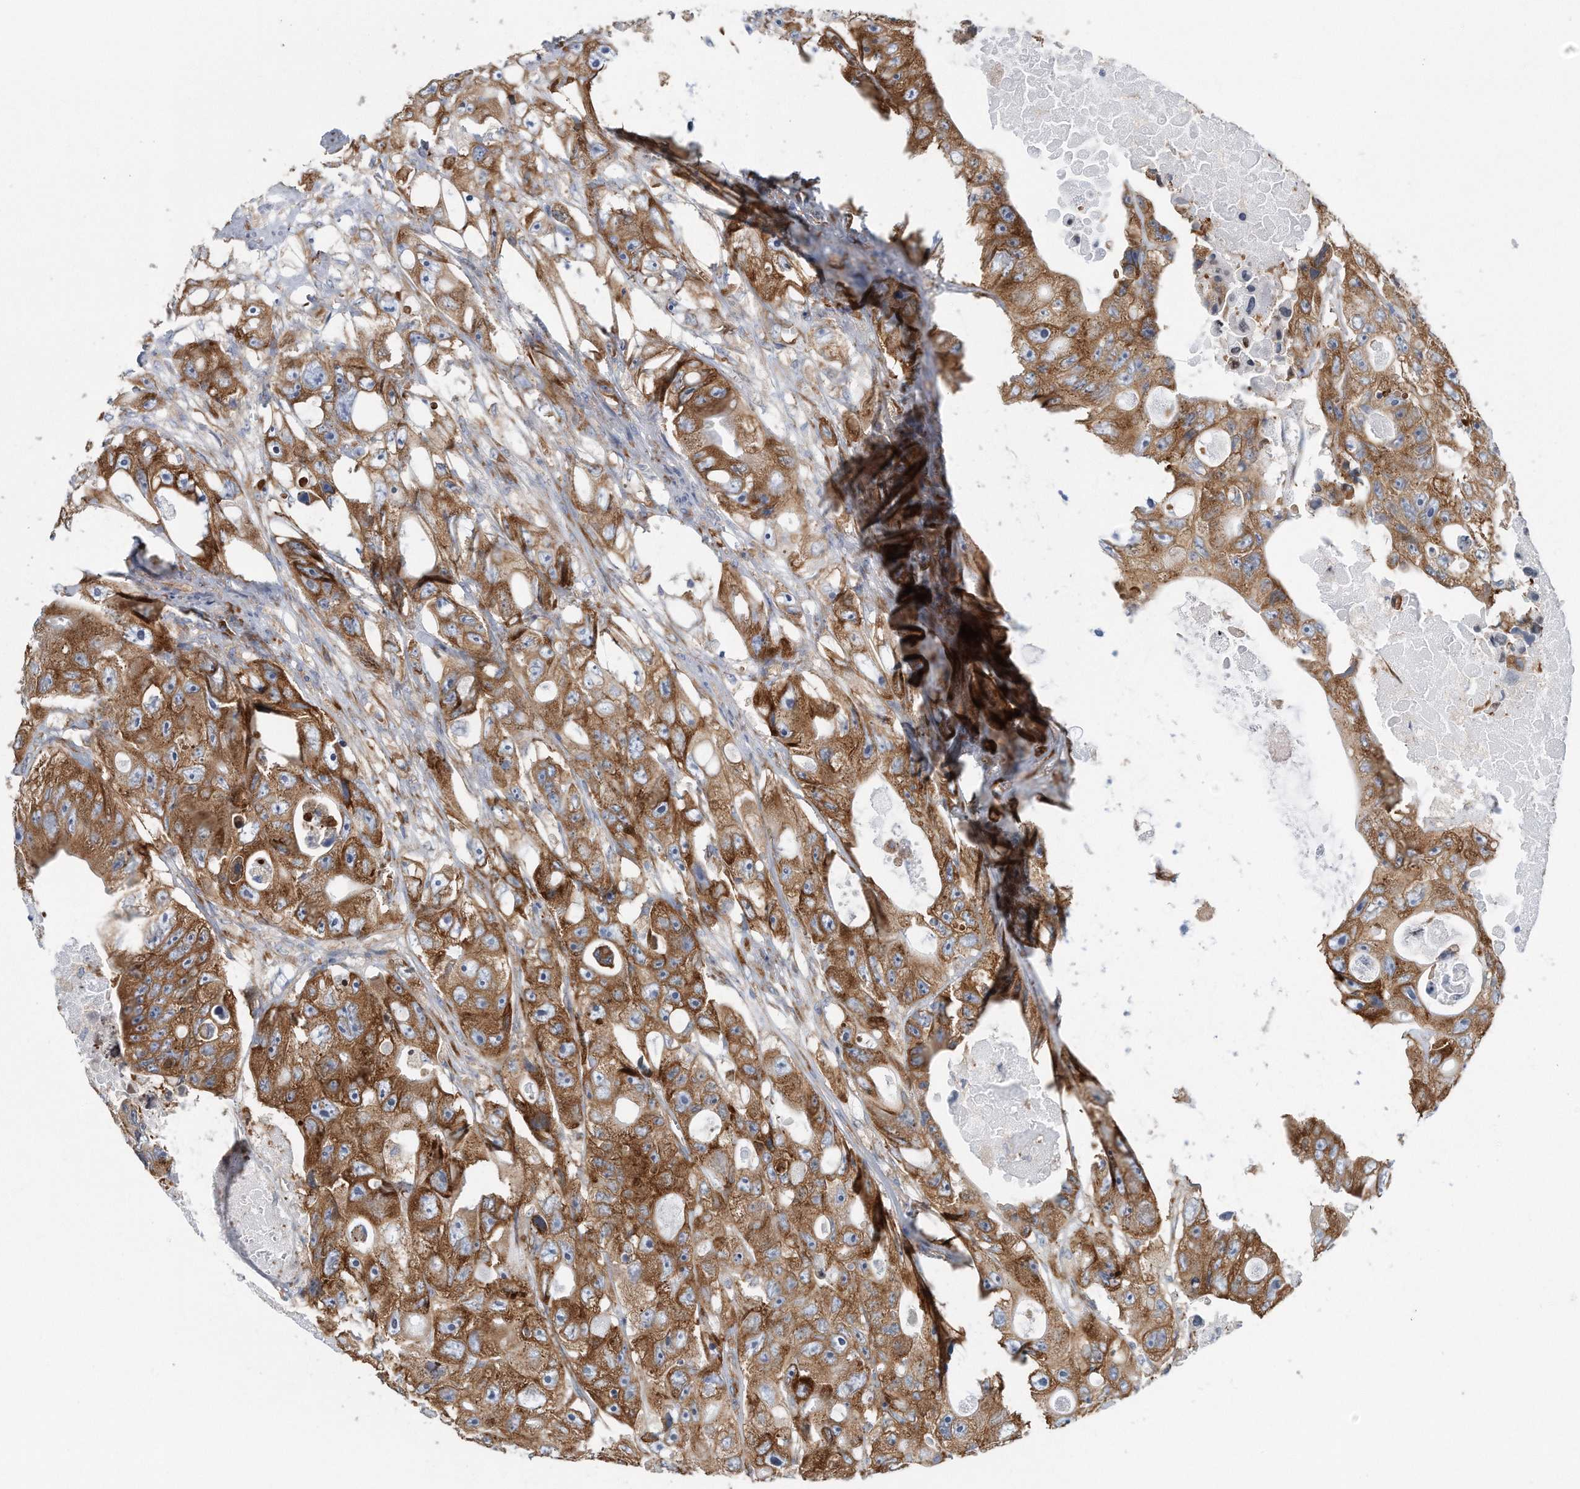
{"staining": {"intensity": "moderate", "quantity": ">75%", "location": "cytoplasmic/membranous"}, "tissue": "colorectal cancer", "cell_type": "Tumor cells", "image_type": "cancer", "snomed": [{"axis": "morphology", "description": "Adenocarcinoma, NOS"}, {"axis": "topography", "description": "Colon"}], "caption": "Immunohistochemical staining of human colorectal adenocarcinoma reveals moderate cytoplasmic/membranous protein positivity in about >75% of tumor cells.", "gene": "RPL26L1", "patient": {"sex": "female", "age": 46}}